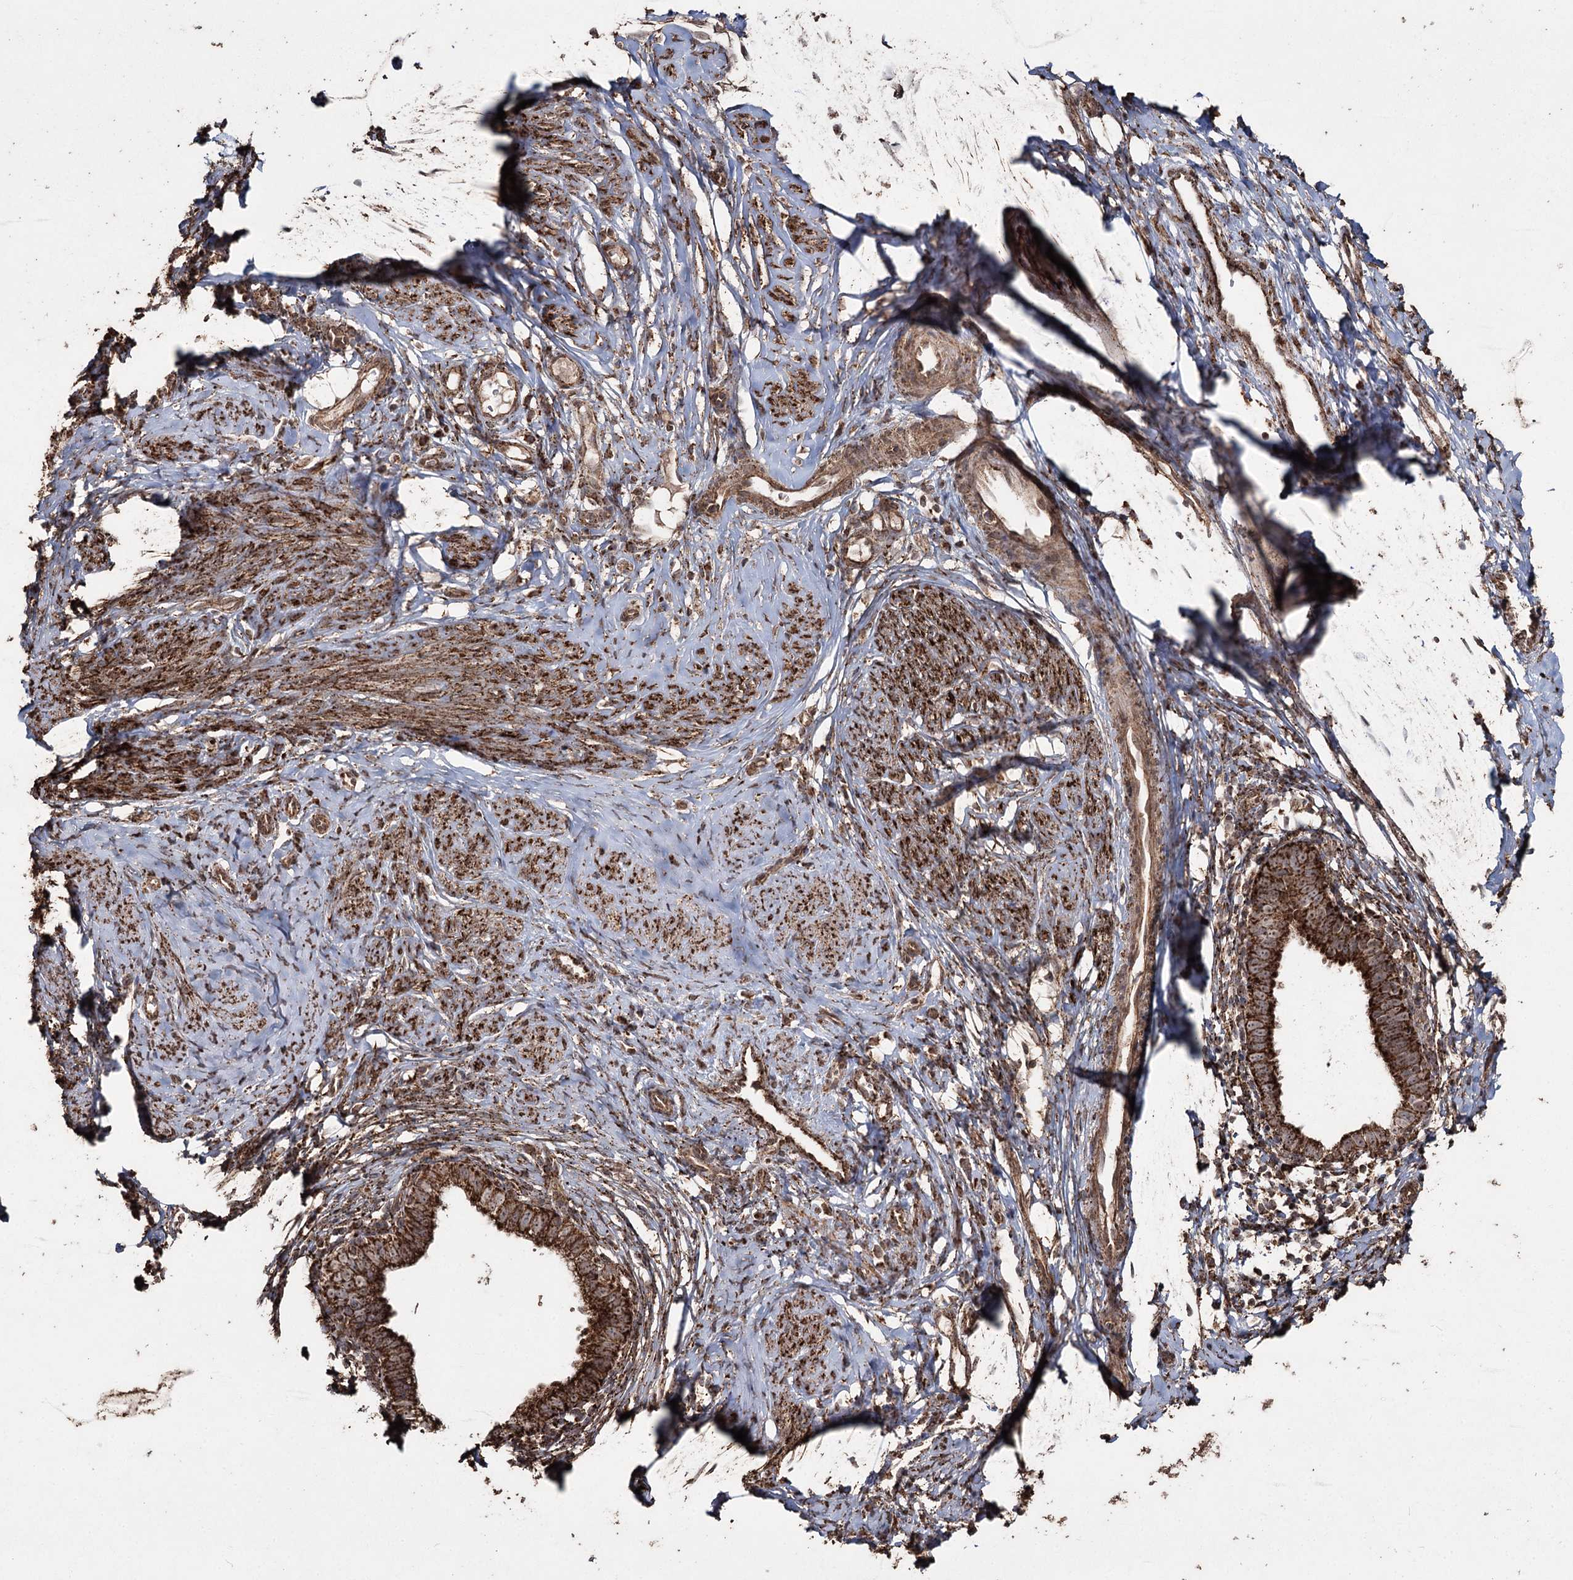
{"staining": {"intensity": "strong", "quantity": ">75%", "location": "cytoplasmic/membranous"}, "tissue": "cervical cancer", "cell_type": "Tumor cells", "image_type": "cancer", "snomed": [{"axis": "morphology", "description": "Adenocarcinoma, NOS"}, {"axis": "topography", "description": "Cervix"}], "caption": "A micrograph of human adenocarcinoma (cervical) stained for a protein exhibits strong cytoplasmic/membranous brown staining in tumor cells. (IHC, brightfield microscopy, high magnification).", "gene": "SLF2", "patient": {"sex": "female", "age": 36}}